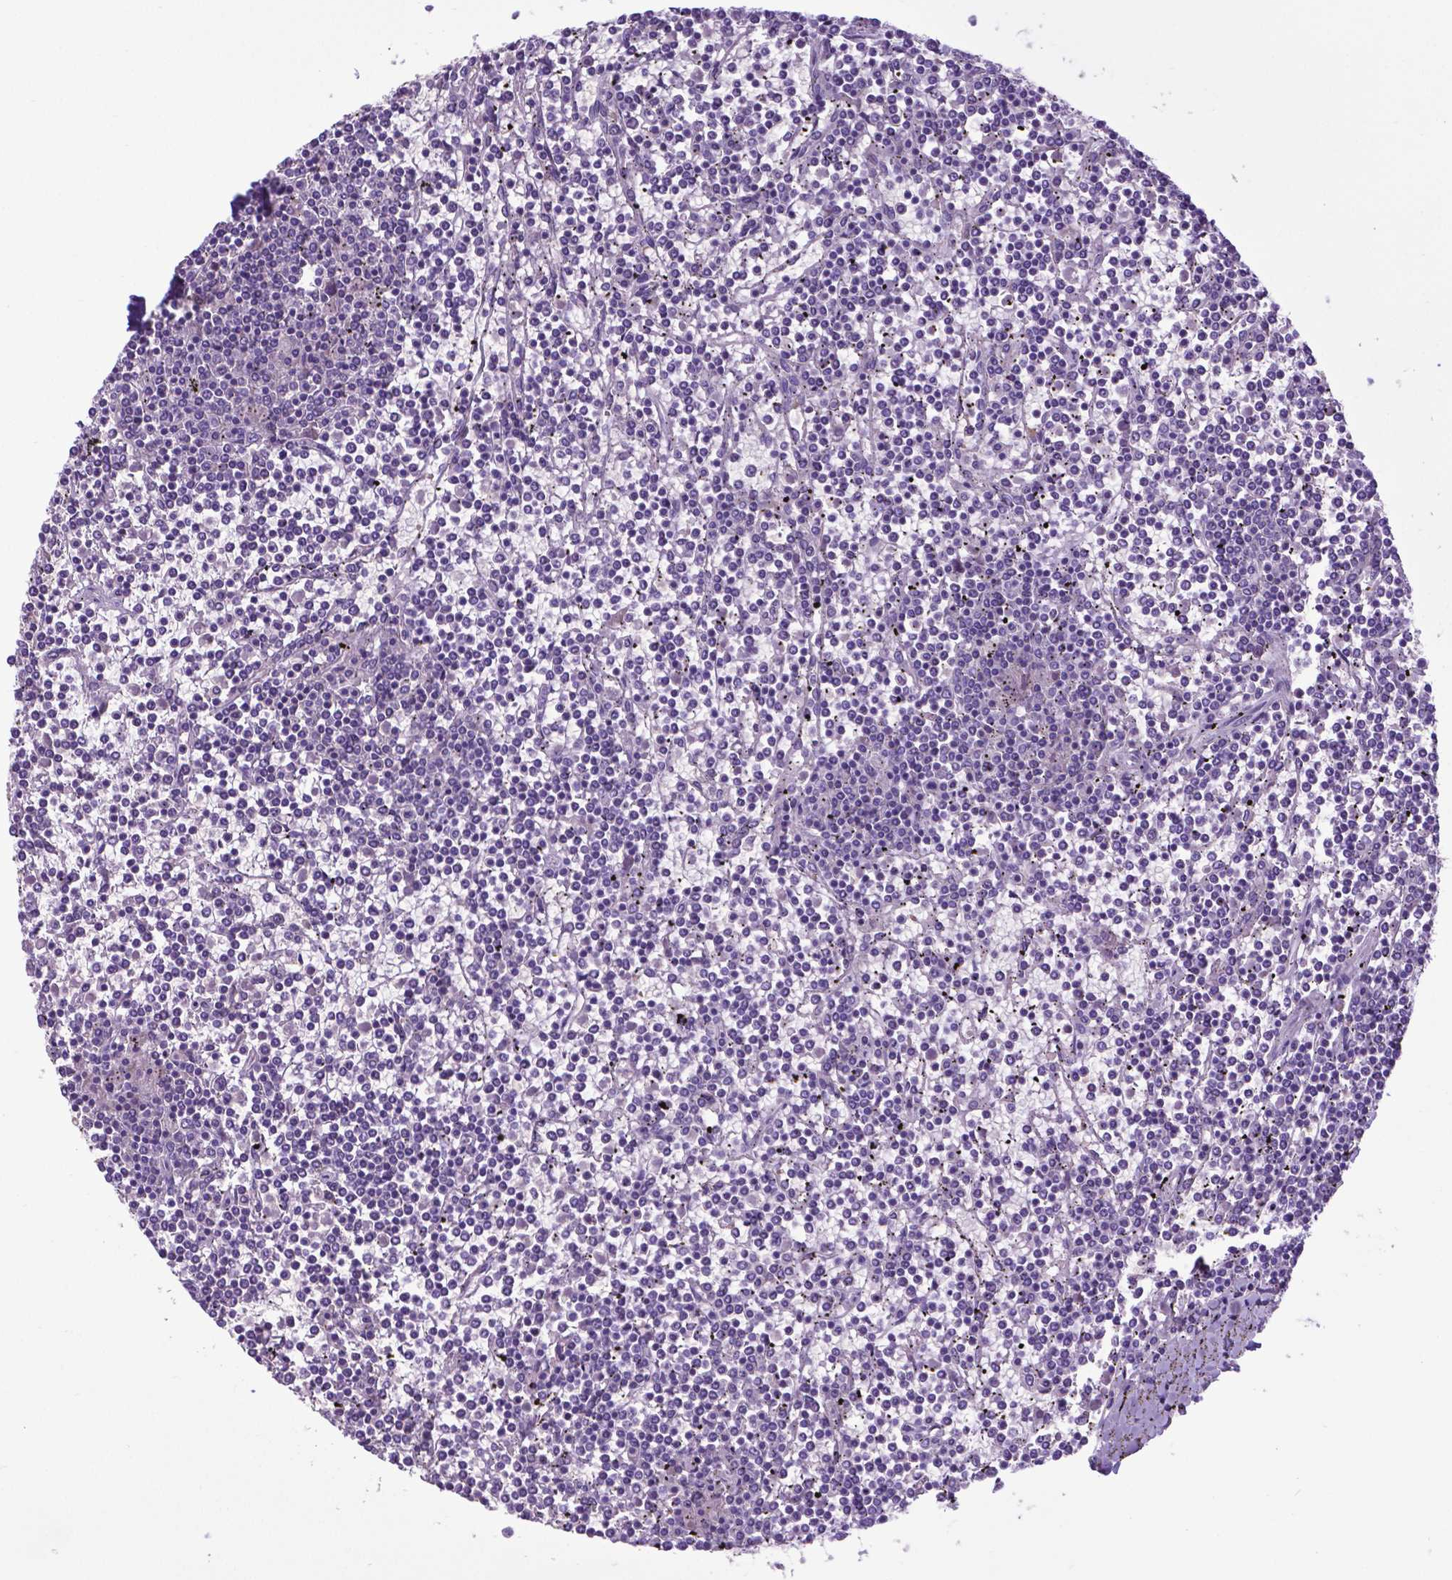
{"staining": {"intensity": "negative", "quantity": "none", "location": "none"}, "tissue": "lymphoma", "cell_type": "Tumor cells", "image_type": "cancer", "snomed": [{"axis": "morphology", "description": "Malignant lymphoma, non-Hodgkin's type, Low grade"}, {"axis": "topography", "description": "Spleen"}], "caption": "Immunohistochemical staining of lymphoma reveals no significant staining in tumor cells.", "gene": "ADRA2B", "patient": {"sex": "female", "age": 19}}